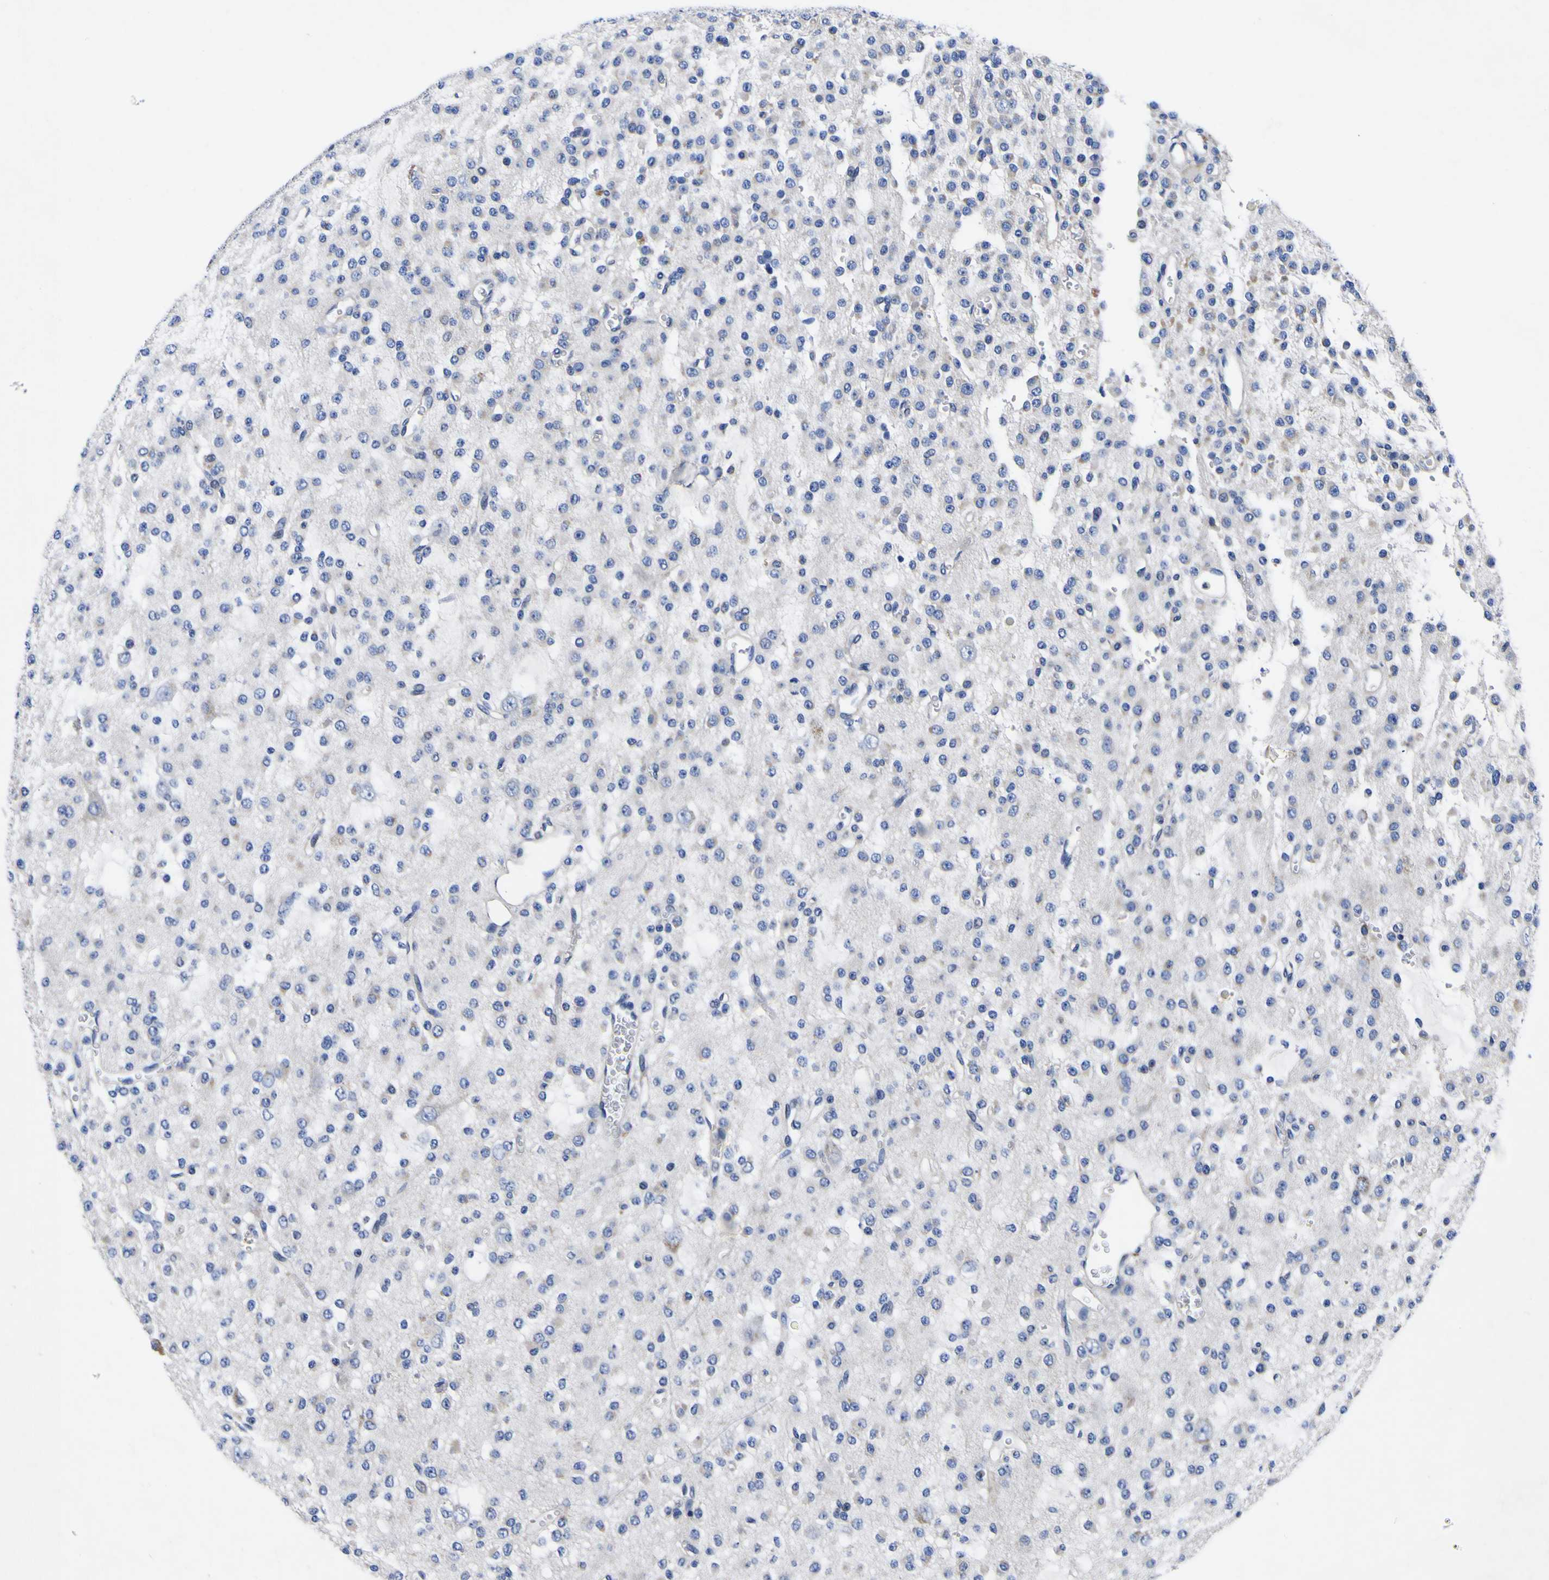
{"staining": {"intensity": "negative", "quantity": "none", "location": "none"}, "tissue": "glioma", "cell_type": "Tumor cells", "image_type": "cancer", "snomed": [{"axis": "morphology", "description": "Glioma, malignant, Low grade"}, {"axis": "topography", "description": "Brain"}], "caption": "A high-resolution image shows immunohistochemistry (IHC) staining of glioma, which shows no significant positivity in tumor cells. (DAB IHC with hematoxylin counter stain).", "gene": "VASN", "patient": {"sex": "male", "age": 38}}